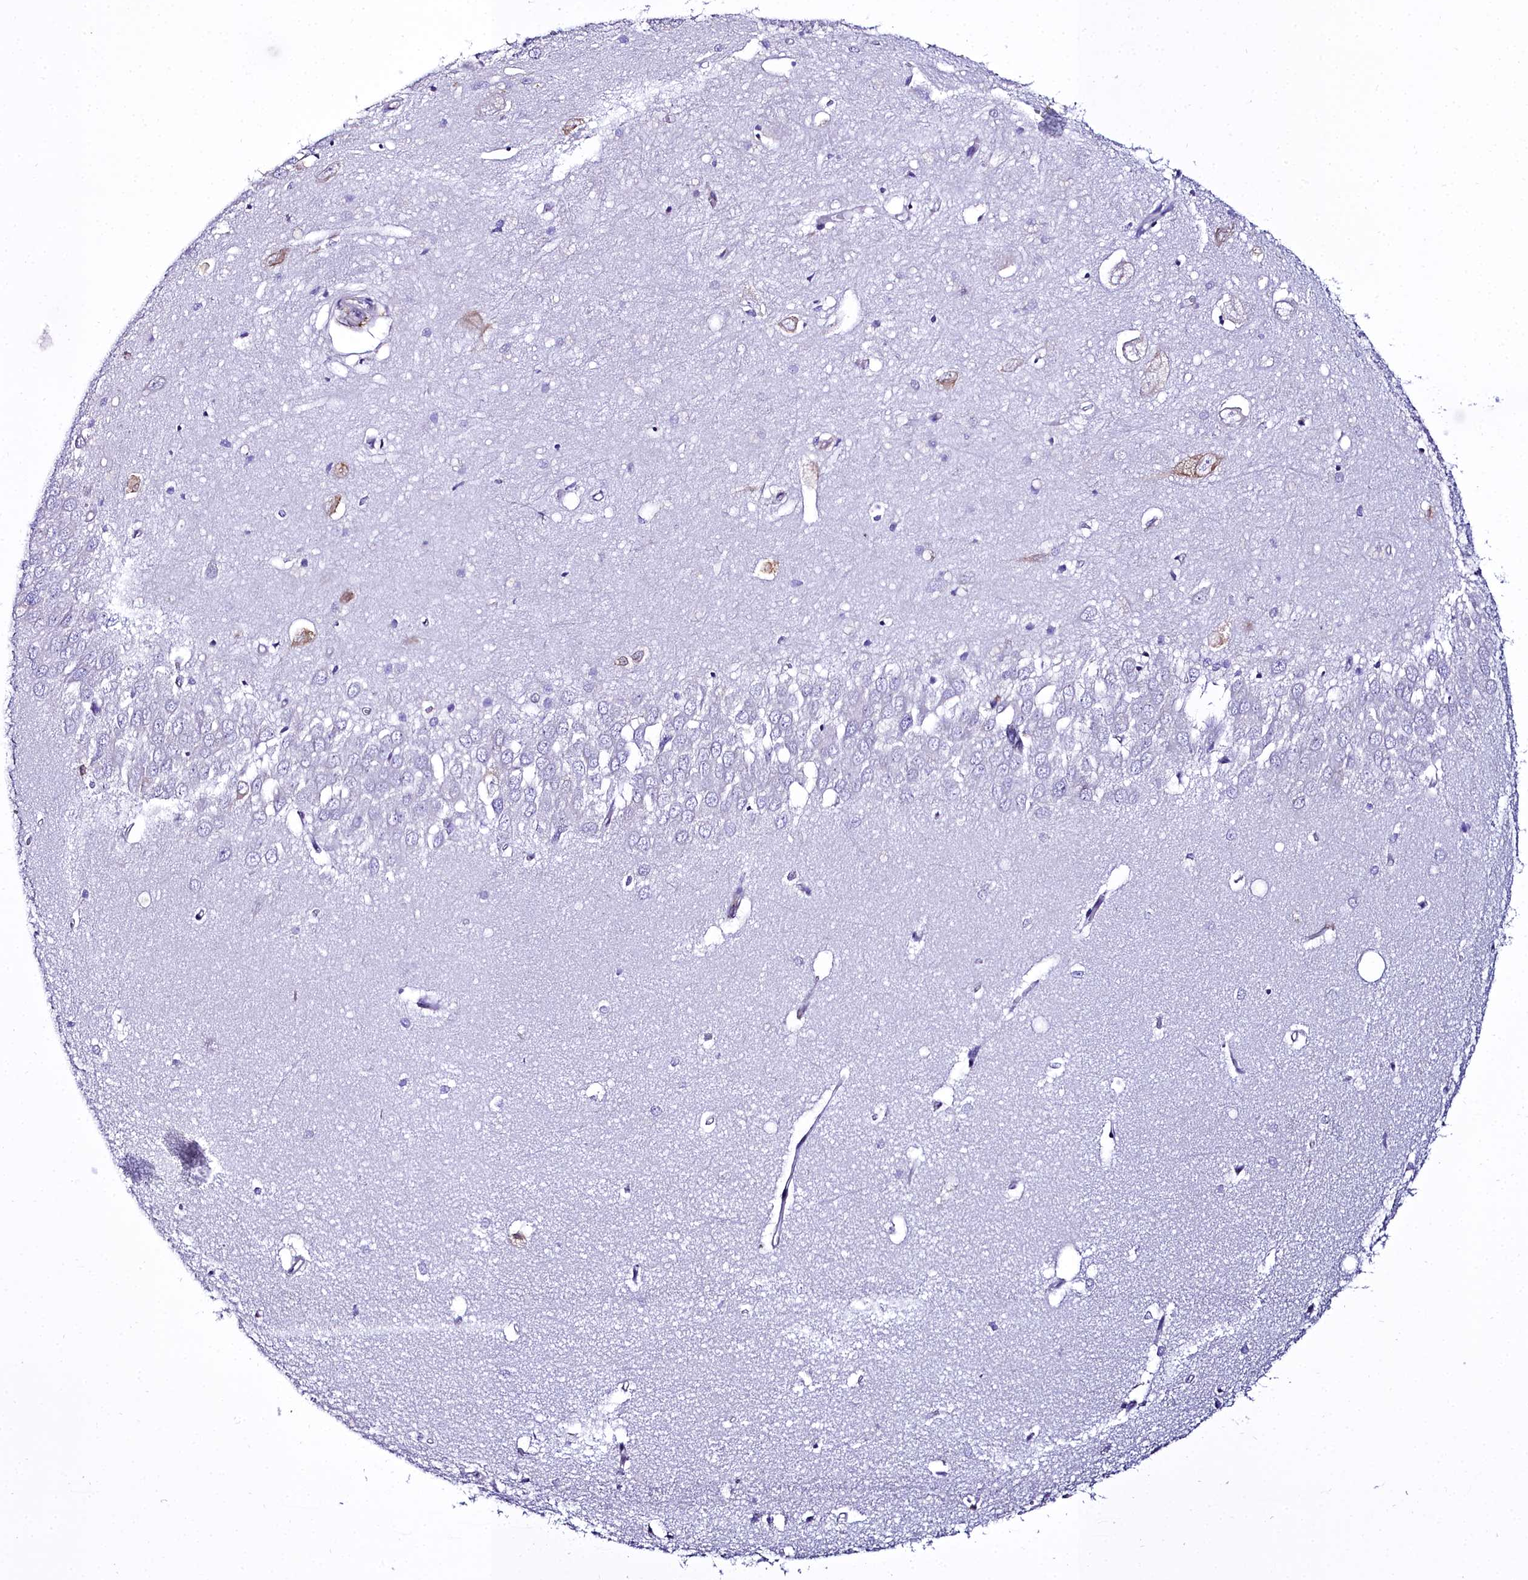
{"staining": {"intensity": "negative", "quantity": "none", "location": "none"}, "tissue": "hippocampus", "cell_type": "Glial cells", "image_type": "normal", "snomed": [{"axis": "morphology", "description": "Normal tissue, NOS"}, {"axis": "topography", "description": "Hippocampus"}], "caption": "Glial cells show no significant expression in unremarkable hippocampus. Brightfield microscopy of immunohistochemistry (IHC) stained with DAB (brown) and hematoxylin (blue), captured at high magnification.", "gene": "TXNDC5", "patient": {"sex": "female", "age": 64}}